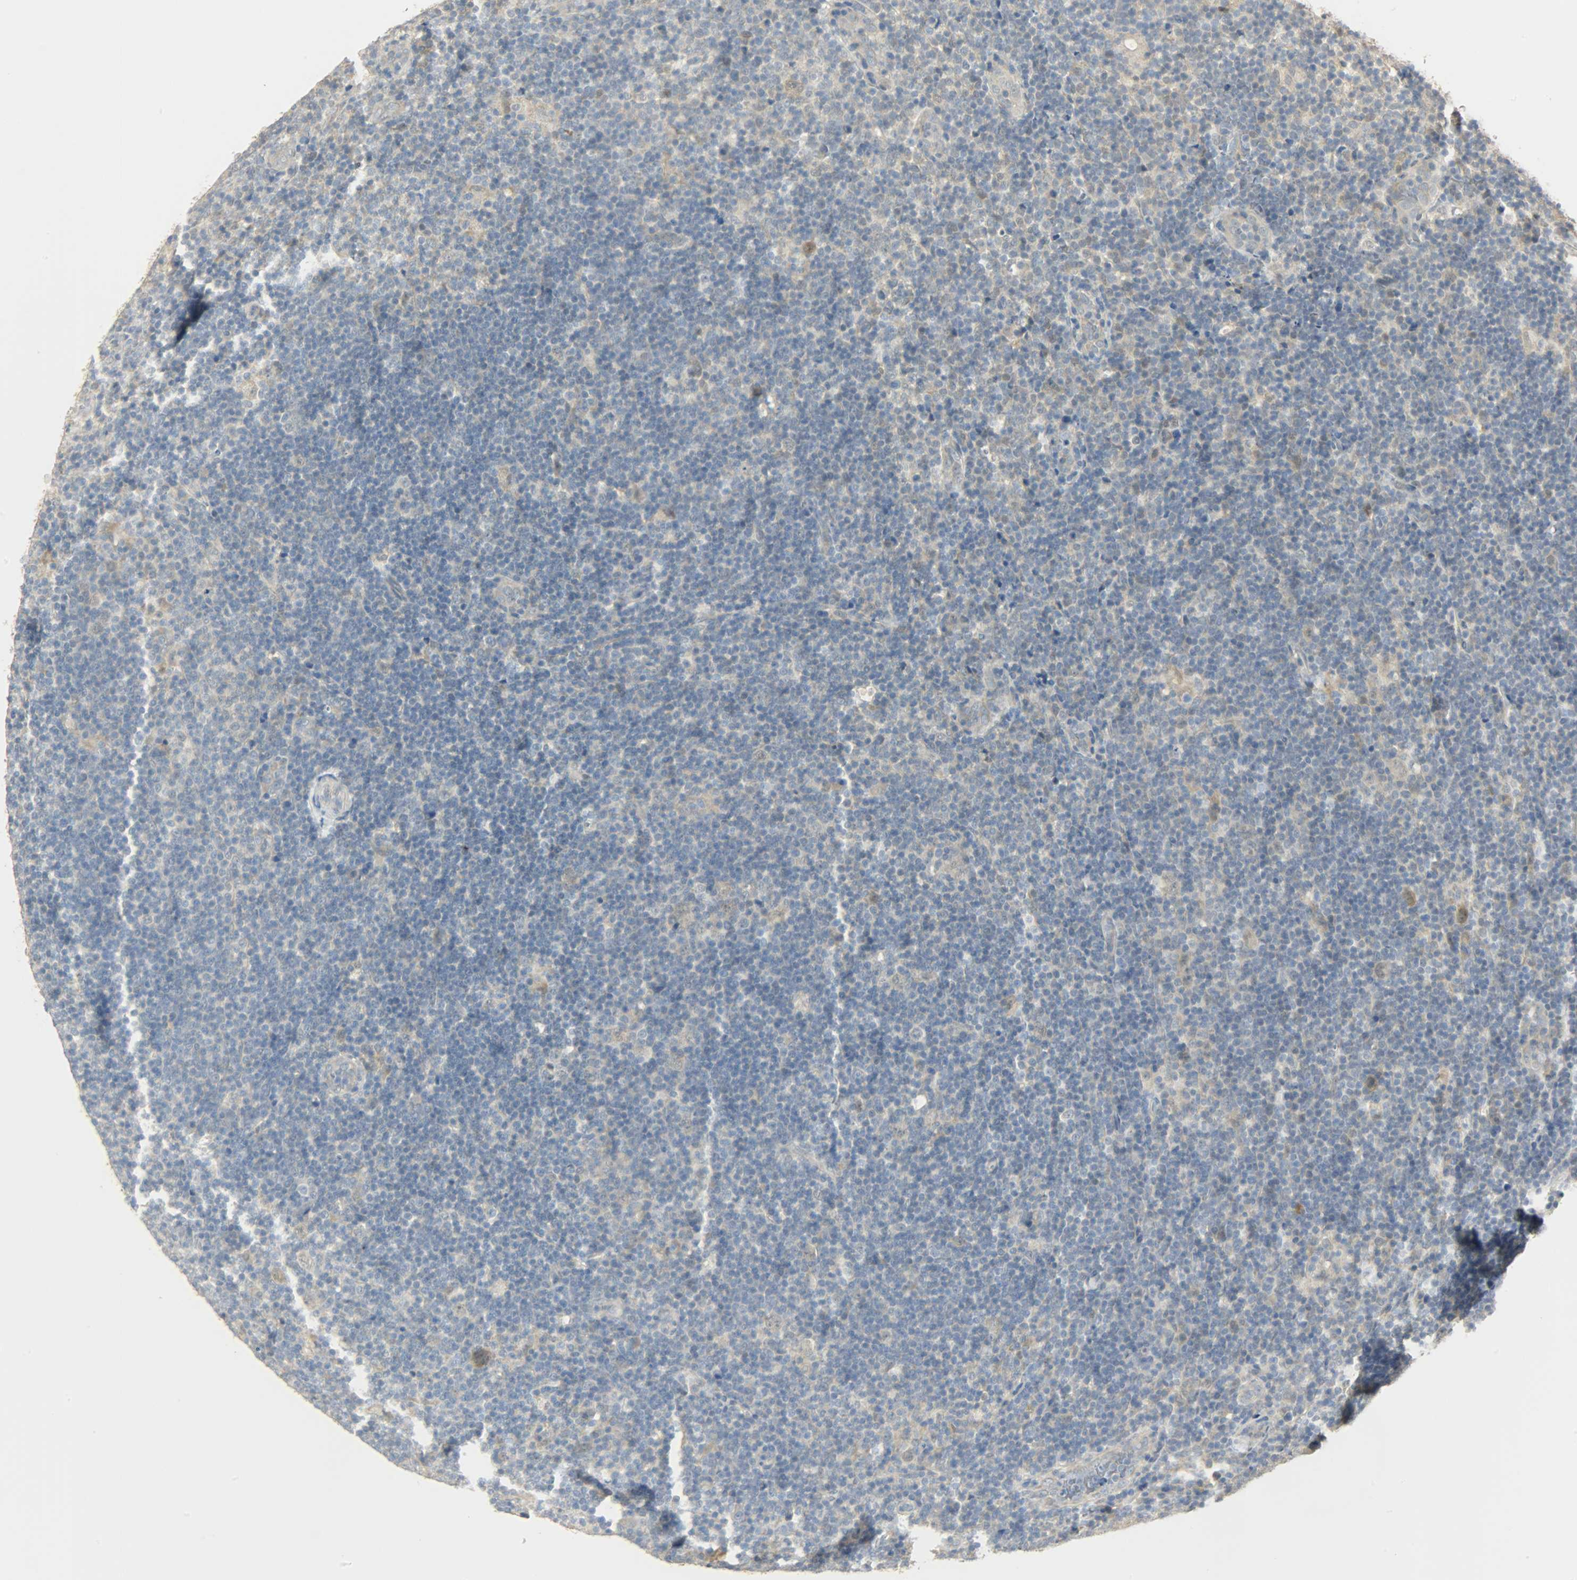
{"staining": {"intensity": "negative", "quantity": "none", "location": "none"}, "tissue": "lymphoma", "cell_type": "Tumor cells", "image_type": "cancer", "snomed": [{"axis": "morphology", "description": "Hodgkin's disease, NOS"}, {"axis": "topography", "description": "Lymph node"}], "caption": "IHC image of human lymphoma stained for a protein (brown), which exhibits no expression in tumor cells.", "gene": "USP13", "patient": {"sex": "female", "age": 57}}